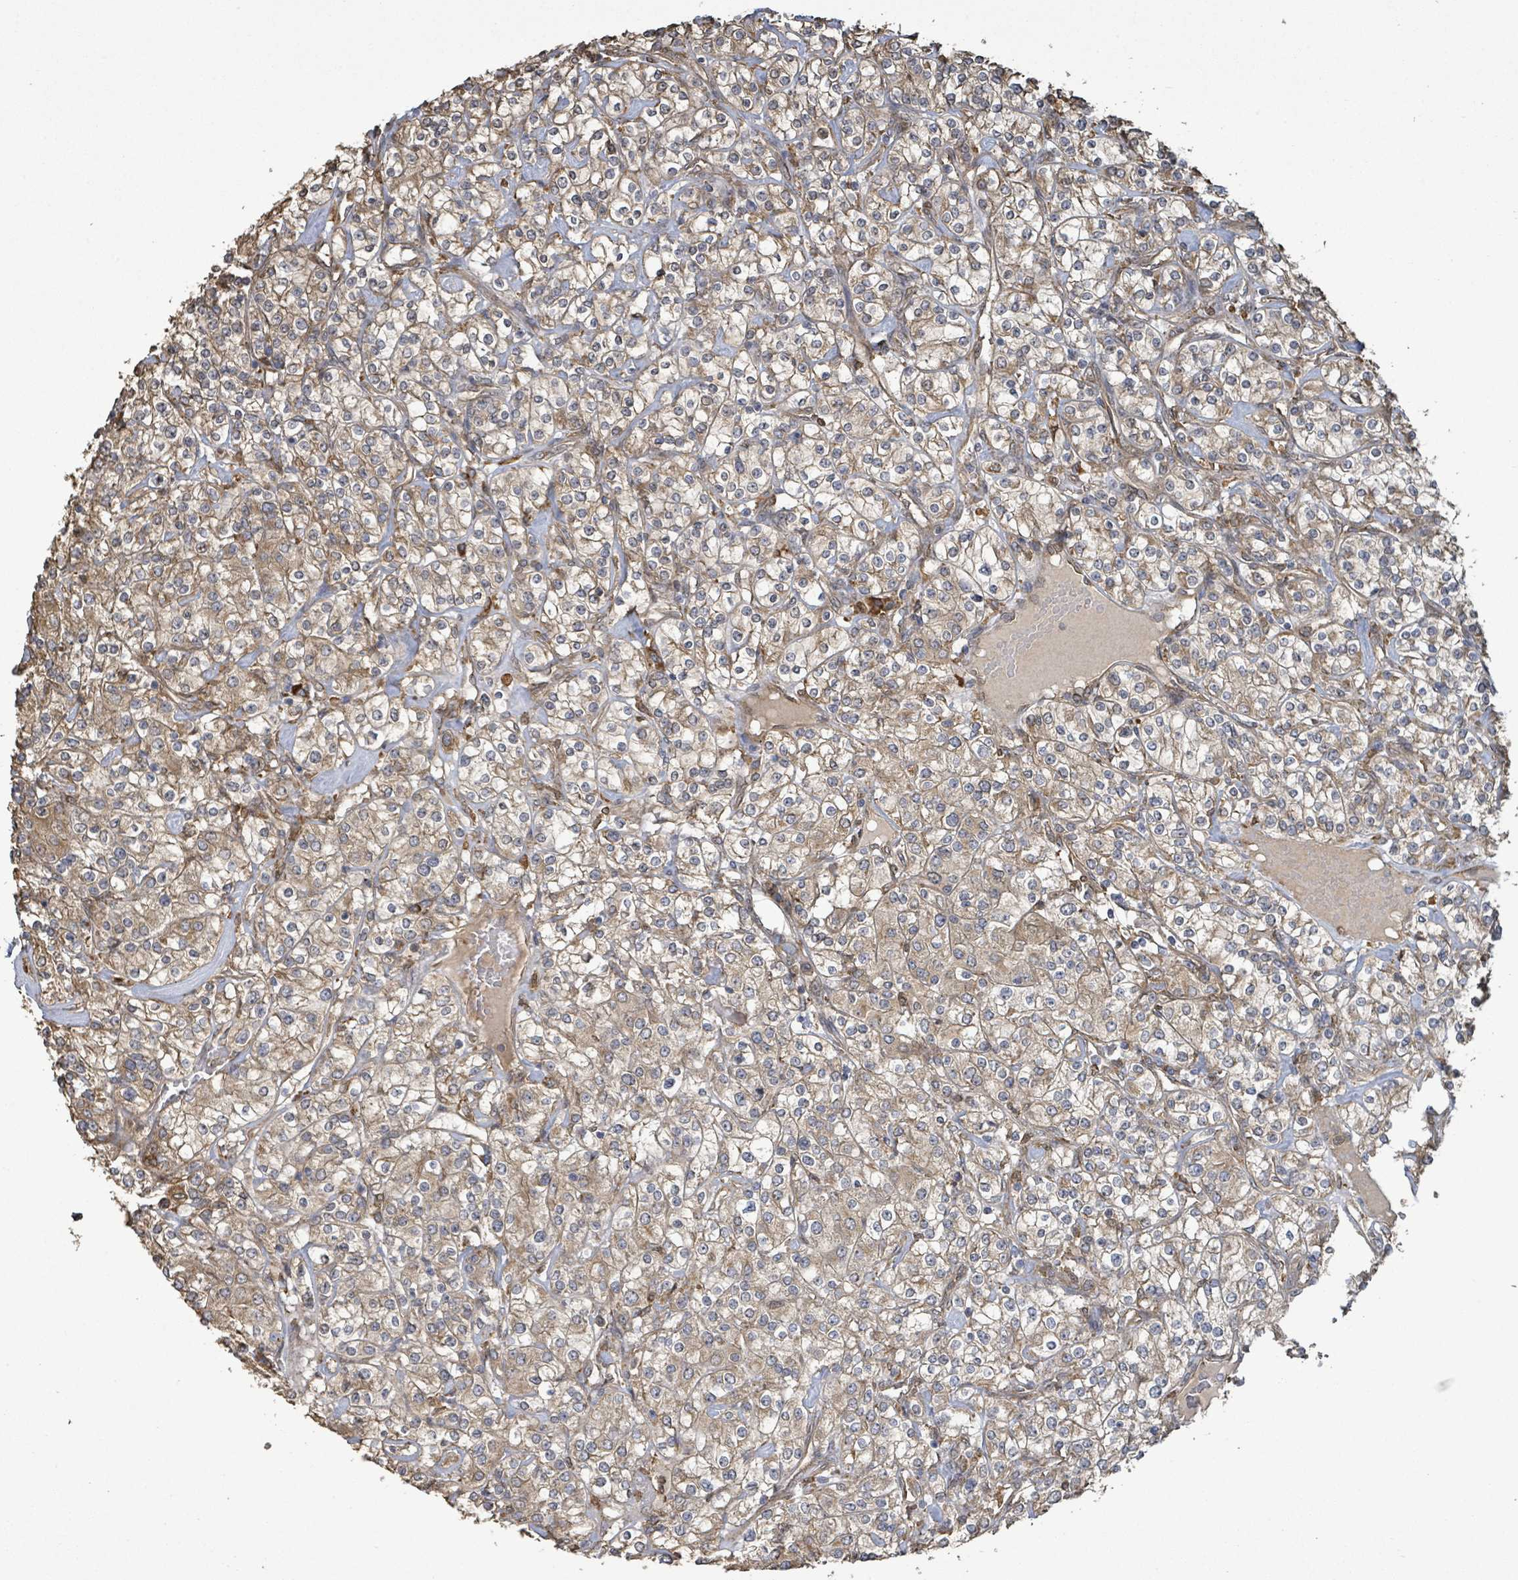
{"staining": {"intensity": "moderate", "quantity": ">75%", "location": "cytoplasmic/membranous"}, "tissue": "renal cancer", "cell_type": "Tumor cells", "image_type": "cancer", "snomed": [{"axis": "morphology", "description": "Adenocarcinoma, NOS"}, {"axis": "topography", "description": "Kidney"}], "caption": "This histopathology image shows immunohistochemistry staining of renal cancer (adenocarcinoma), with medium moderate cytoplasmic/membranous expression in approximately >75% of tumor cells.", "gene": "ARPIN", "patient": {"sex": "male", "age": 77}}